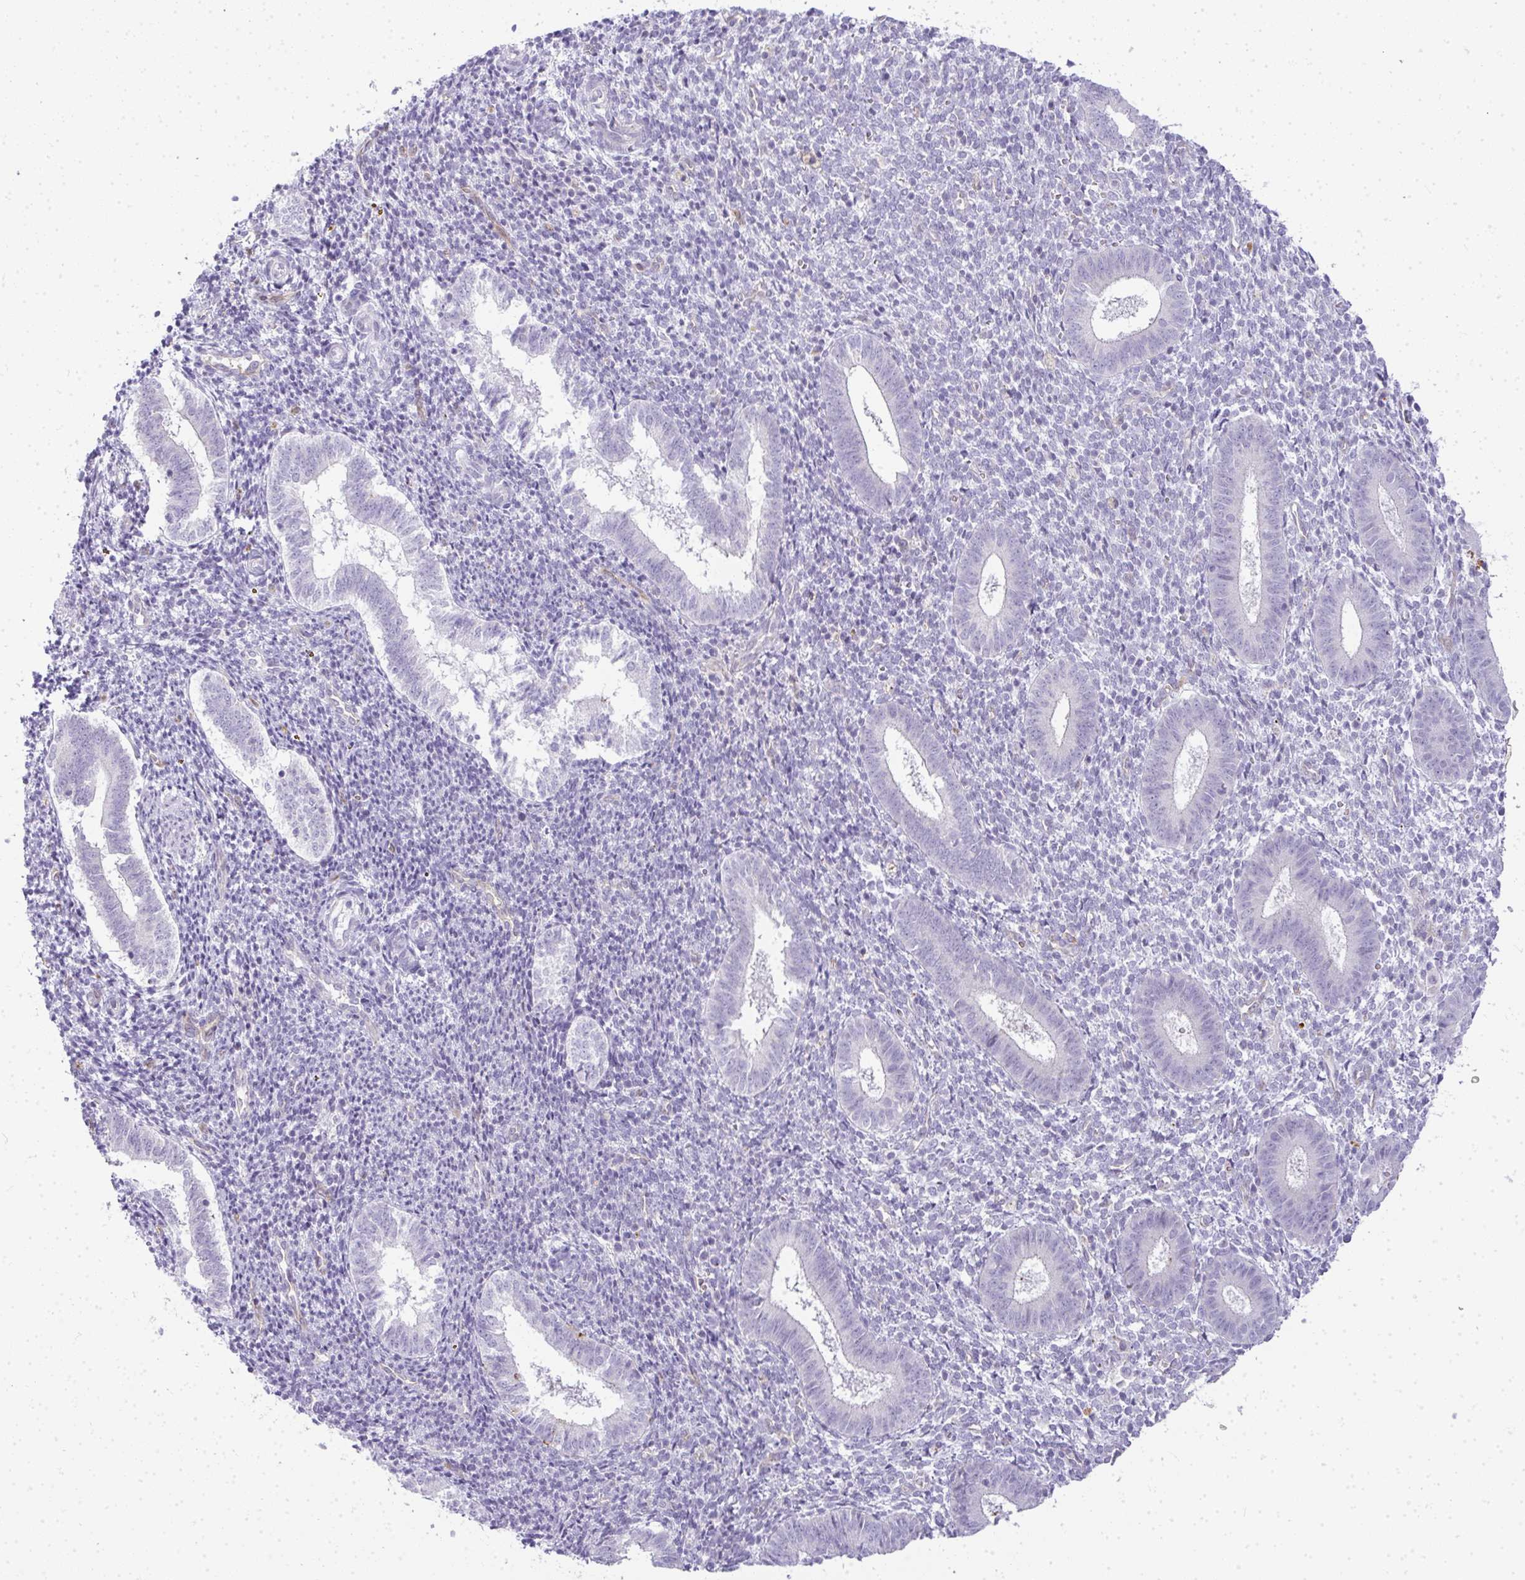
{"staining": {"intensity": "negative", "quantity": "none", "location": "none"}, "tissue": "endometrium", "cell_type": "Cells in endometrial stroma", "image_type": "normal", "snomed": [{"axis": "morphology", "description": "Normal tissue, NOS"}, {"axis": "topography", "description": "Endometrium"}], "caption": "The IHC histopathology image has no significant expression in cells in endometrial stroma of endometrium. (Stains: DAB immunohistochemistry with hematoxylin counter stain, Microscopy: brightfield microscopy at high magnification).", "gene": "LIPE", "patient": {"sex": "female", "age": 25}}